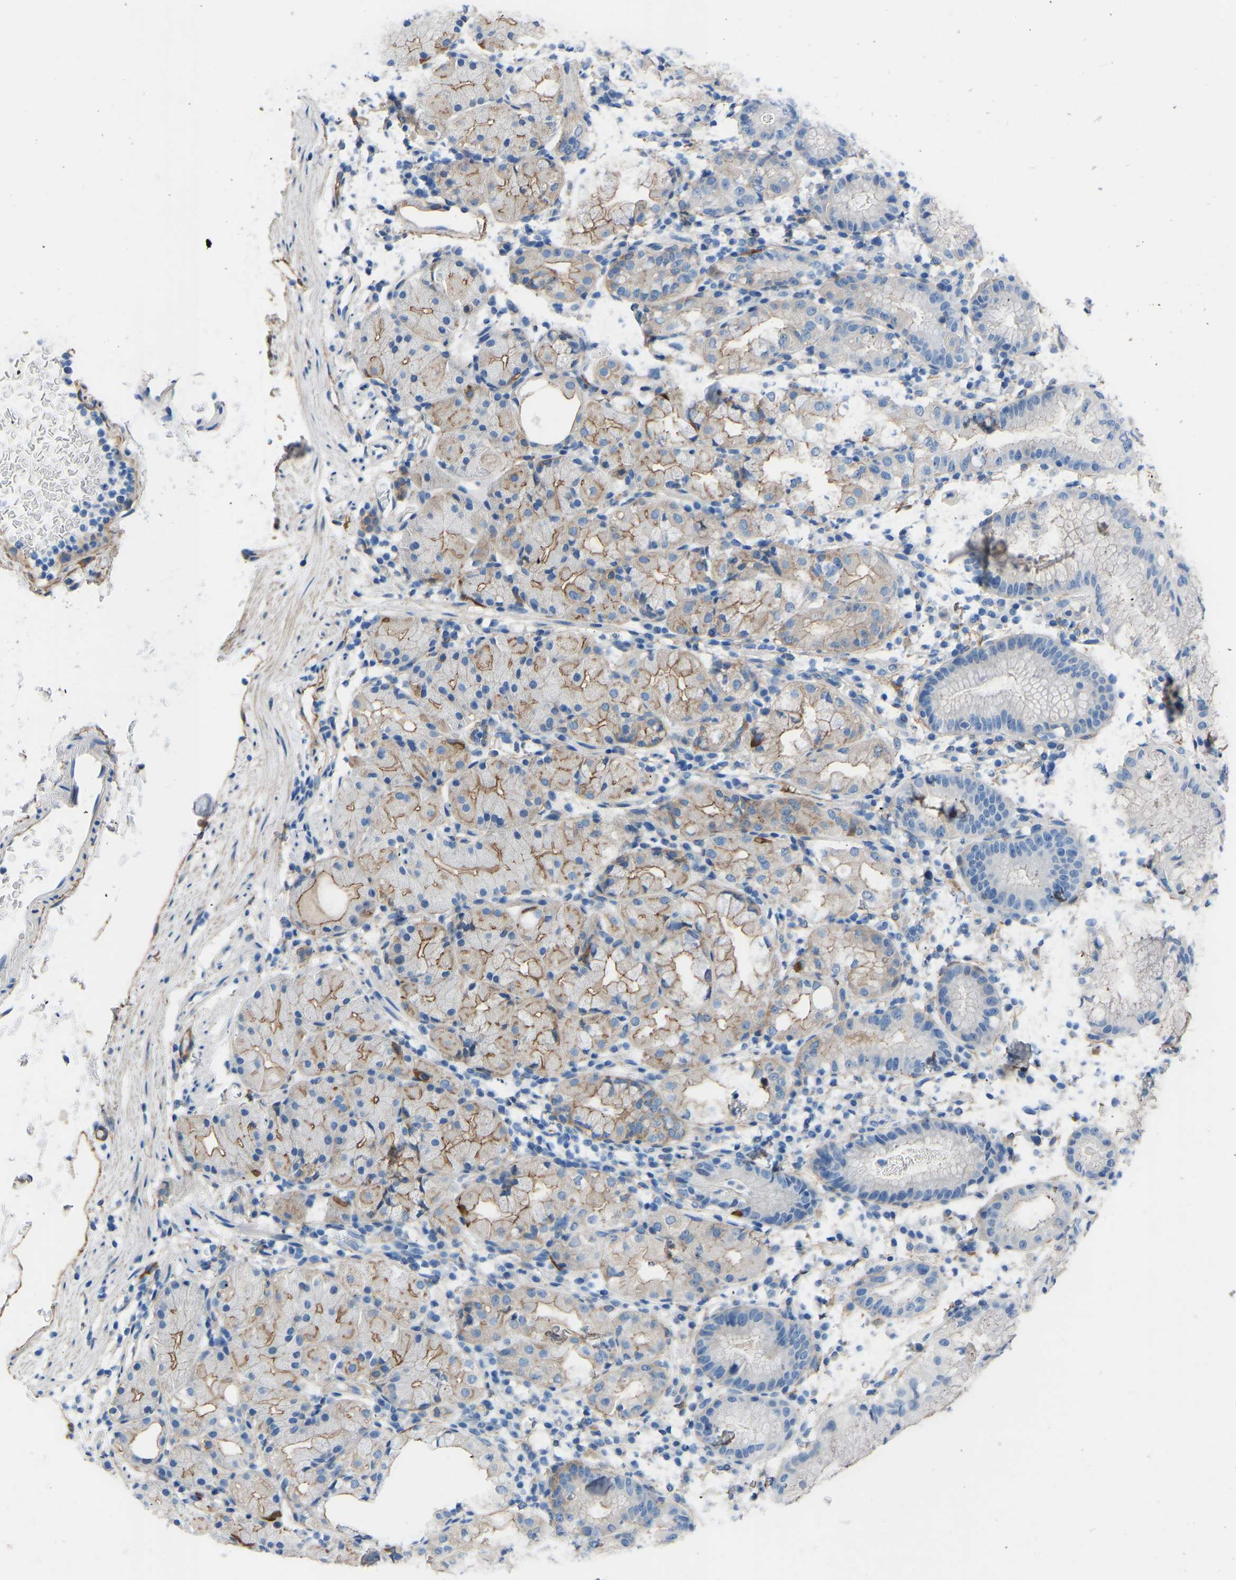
{"staining": {"intensity": "moderate", "quantity": "<25%", "location": "cytoplasmic/membranous"}, "tissue": "stomach", "cell_type": "Glandular cells", "image_type": "normal", "snomed": [{"axis": "morphology", "description": "Normal tissue, NOS"}, {"axis": "topography", "description": "Stomach"}, {"axis": "topography", "description": "Stomach, lower"}], "caption": "High-magnification brightfield microscopy of normal stomach stained with DAB (brown) and counterstained with hematoxylin (blue). glandular cells exhibit moderate cytoplasmic/membranous expression is present in about<25% of cells.", "gene": "MYH10", "patient": {"sex": "female", "age": 75}}